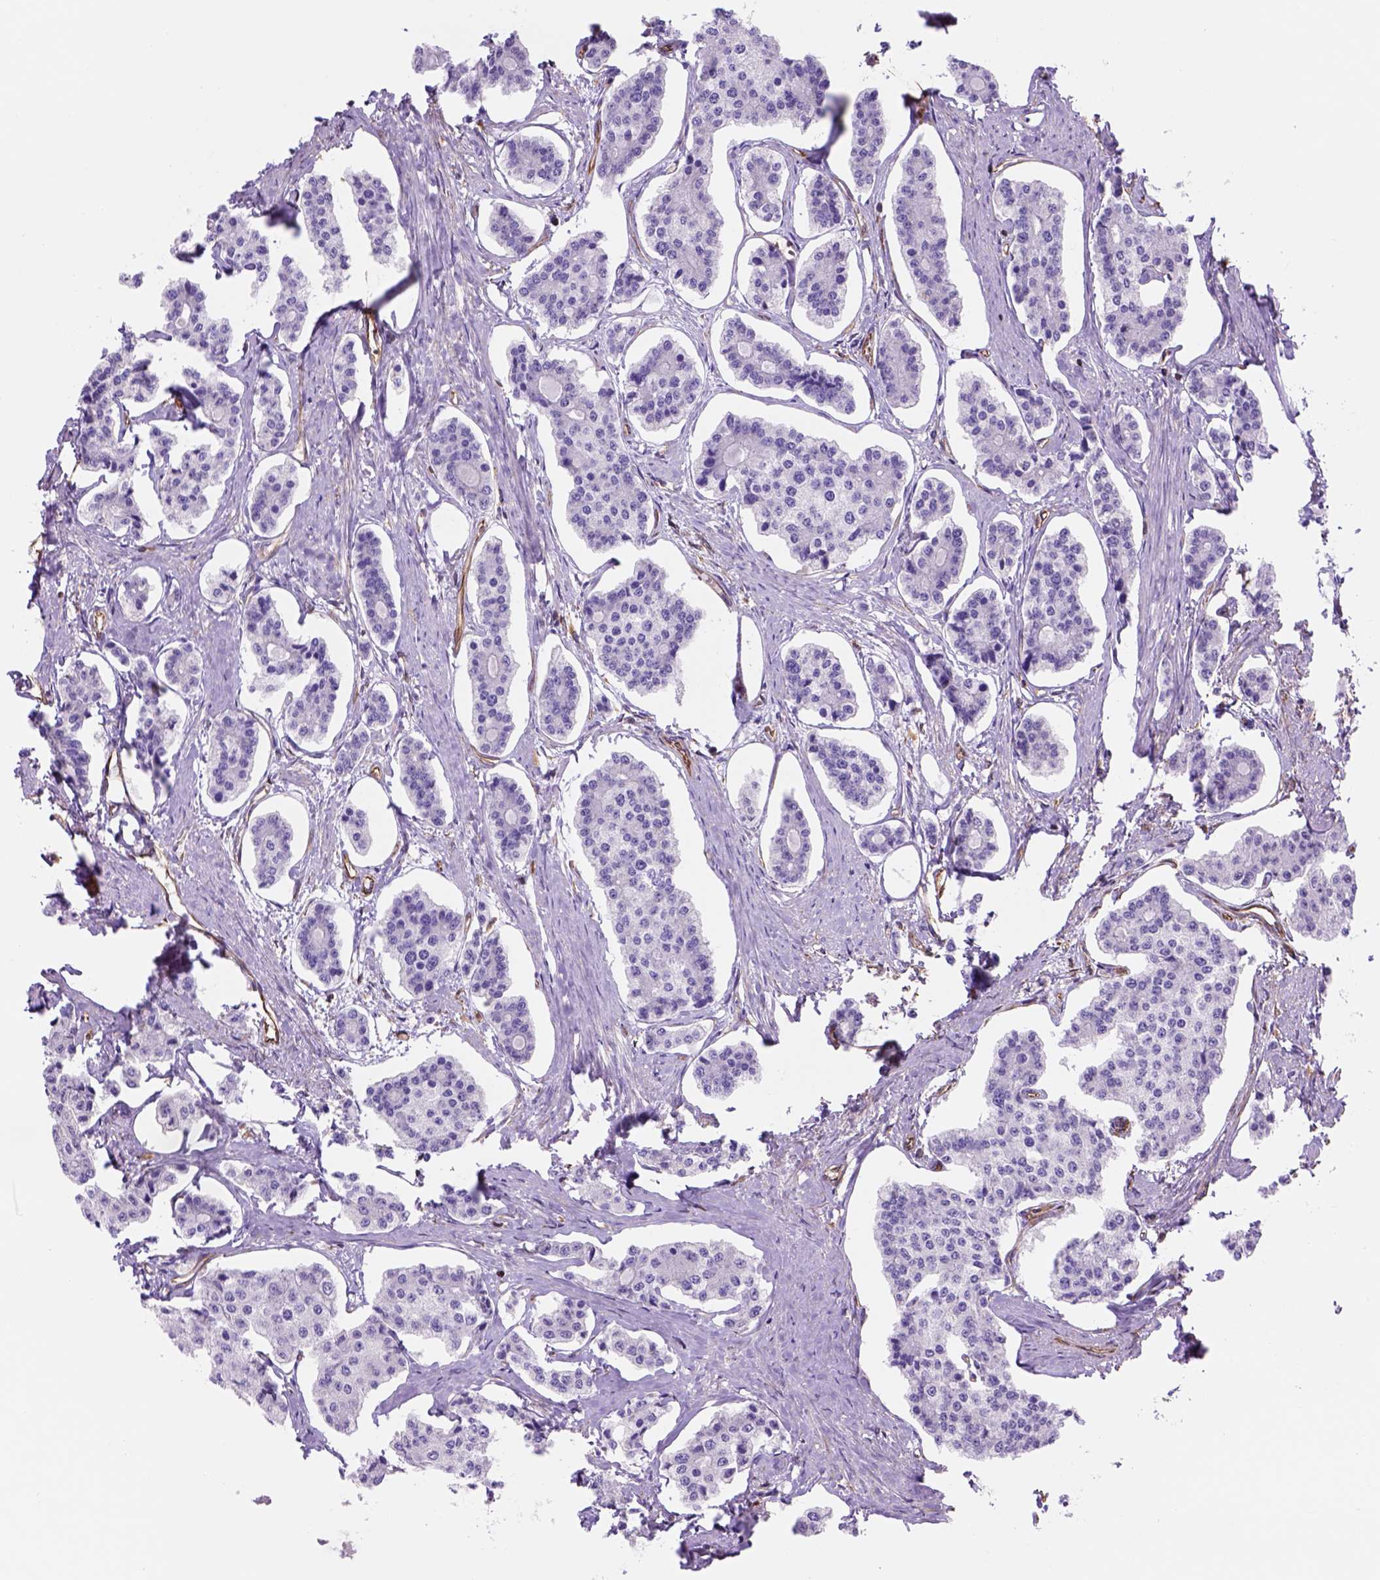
{"staining": {"intensity": "negative", "quantity": "none", "location": "none"}, "tissue": "carcinoid", "cell_type": "Tumor cells", "image_type": "cancer", "snomed": [{"axis": "morphology", "description": "Carcinoid, malignant, NOS"}, {"axis": "topography", "description": "Small intestine"}], "caption": "Immunohistochemistry image of neoplastic tissue: human carcinoid (malignant) stained with DAB displays no significant protein staining in tumor cells. The staining is performed using DAB brown chromogen with nuclei counter-stained in using hematoxylin.", "gene": "ZZZ3", "patient": {"sex": "female", "age": 65}}